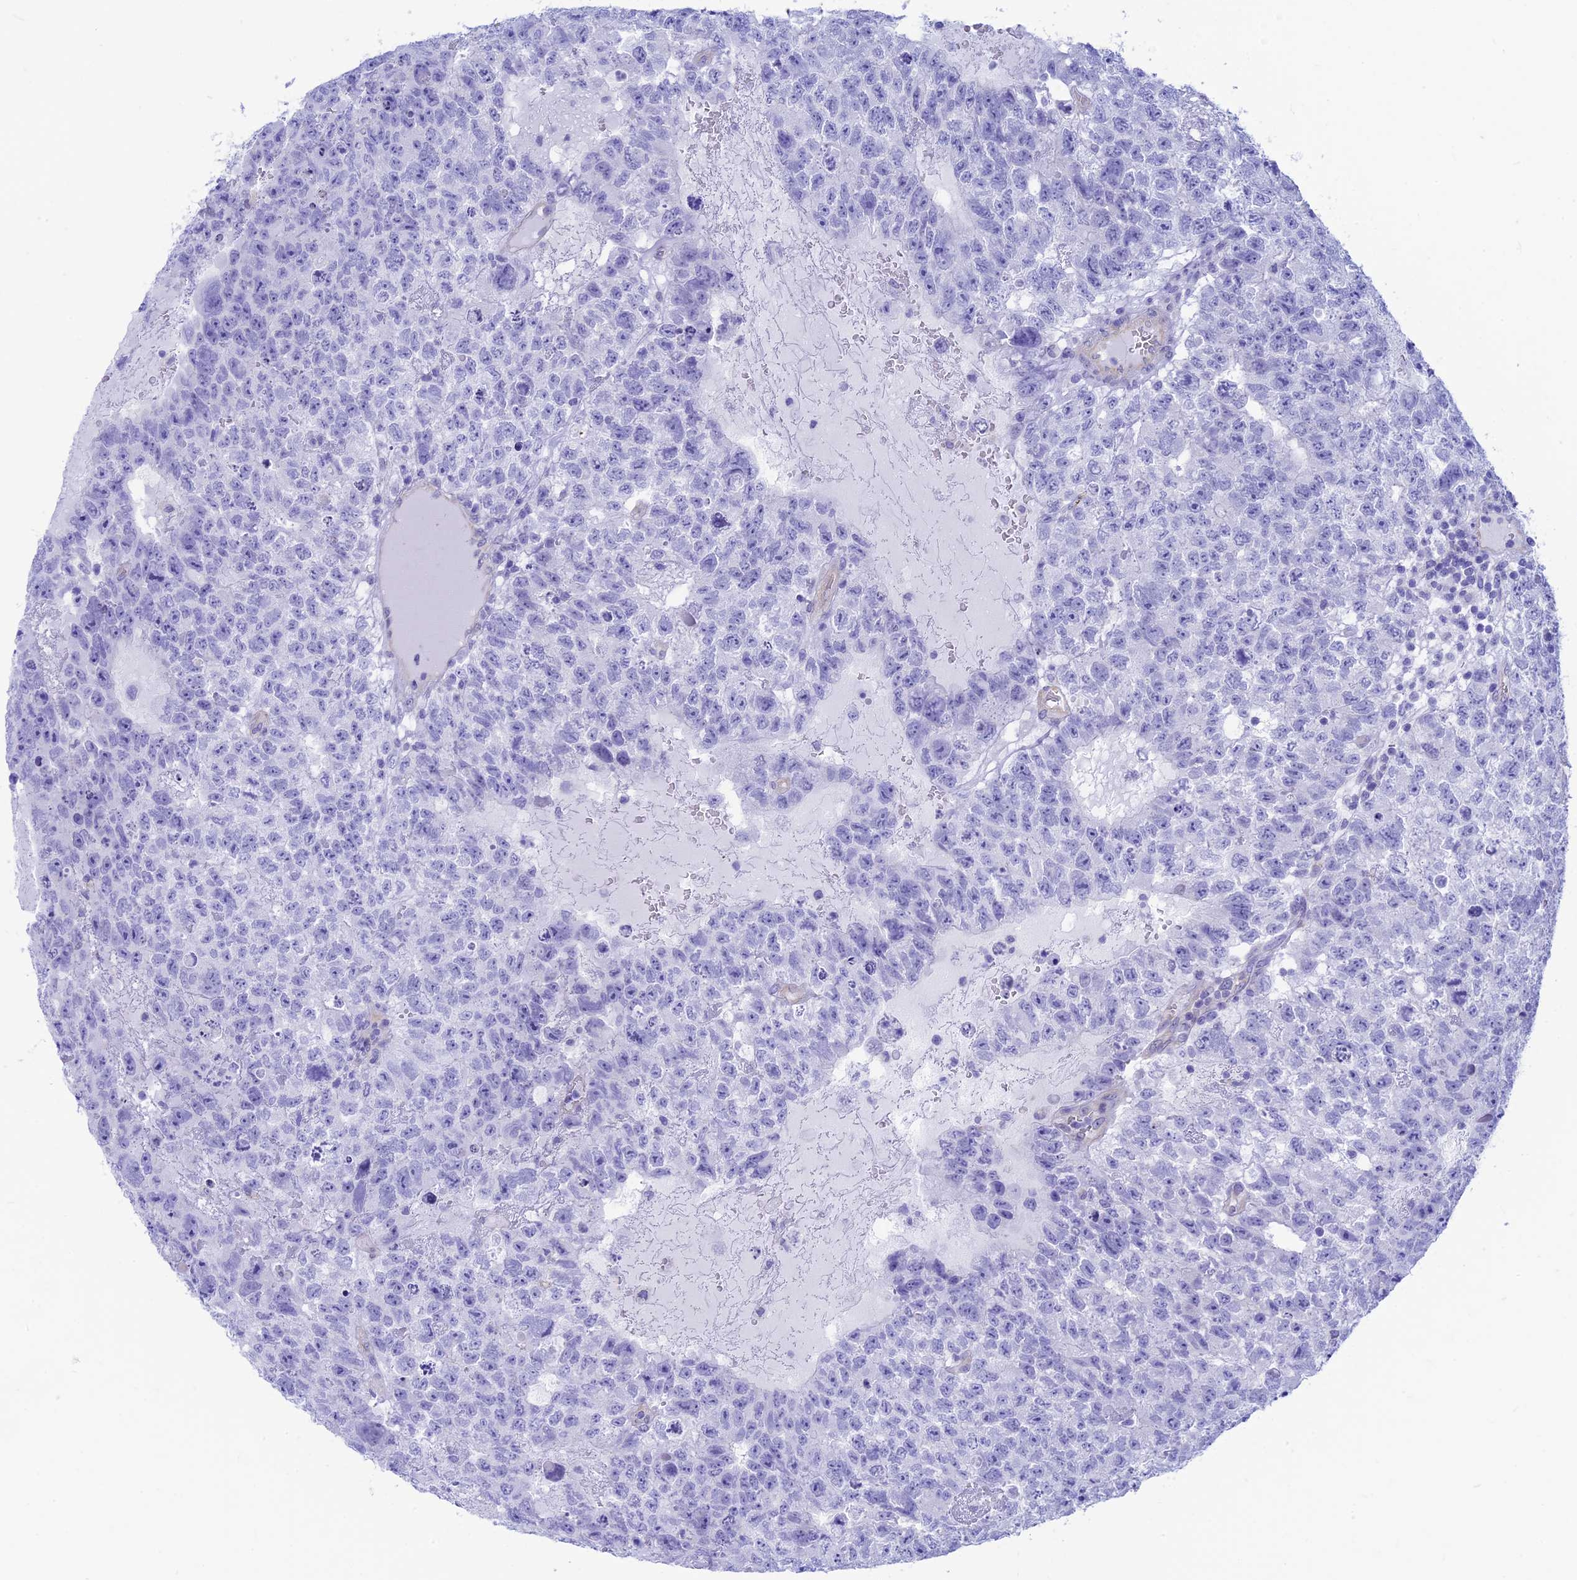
{"staining": {"intensity": "negative", "quantity": "none", "location": "none"}, "tissue": "testis cancer", "cell_type": "Tumor cells", "image_type": "cancer", "snomed": [{"axis": "morphology", "description": "Carcinoma, Embryonal, NOS"}, {"axis": "topography", "description": "Testis"}], "caption": "IHC of human testis embryonal carcinoma reveals no positivity in tumor cells. (Brightfield microscopy of DAB IHC at high magnification).", "gene": "GNGT2", "patient": {"sex": "male", "age": 26}}